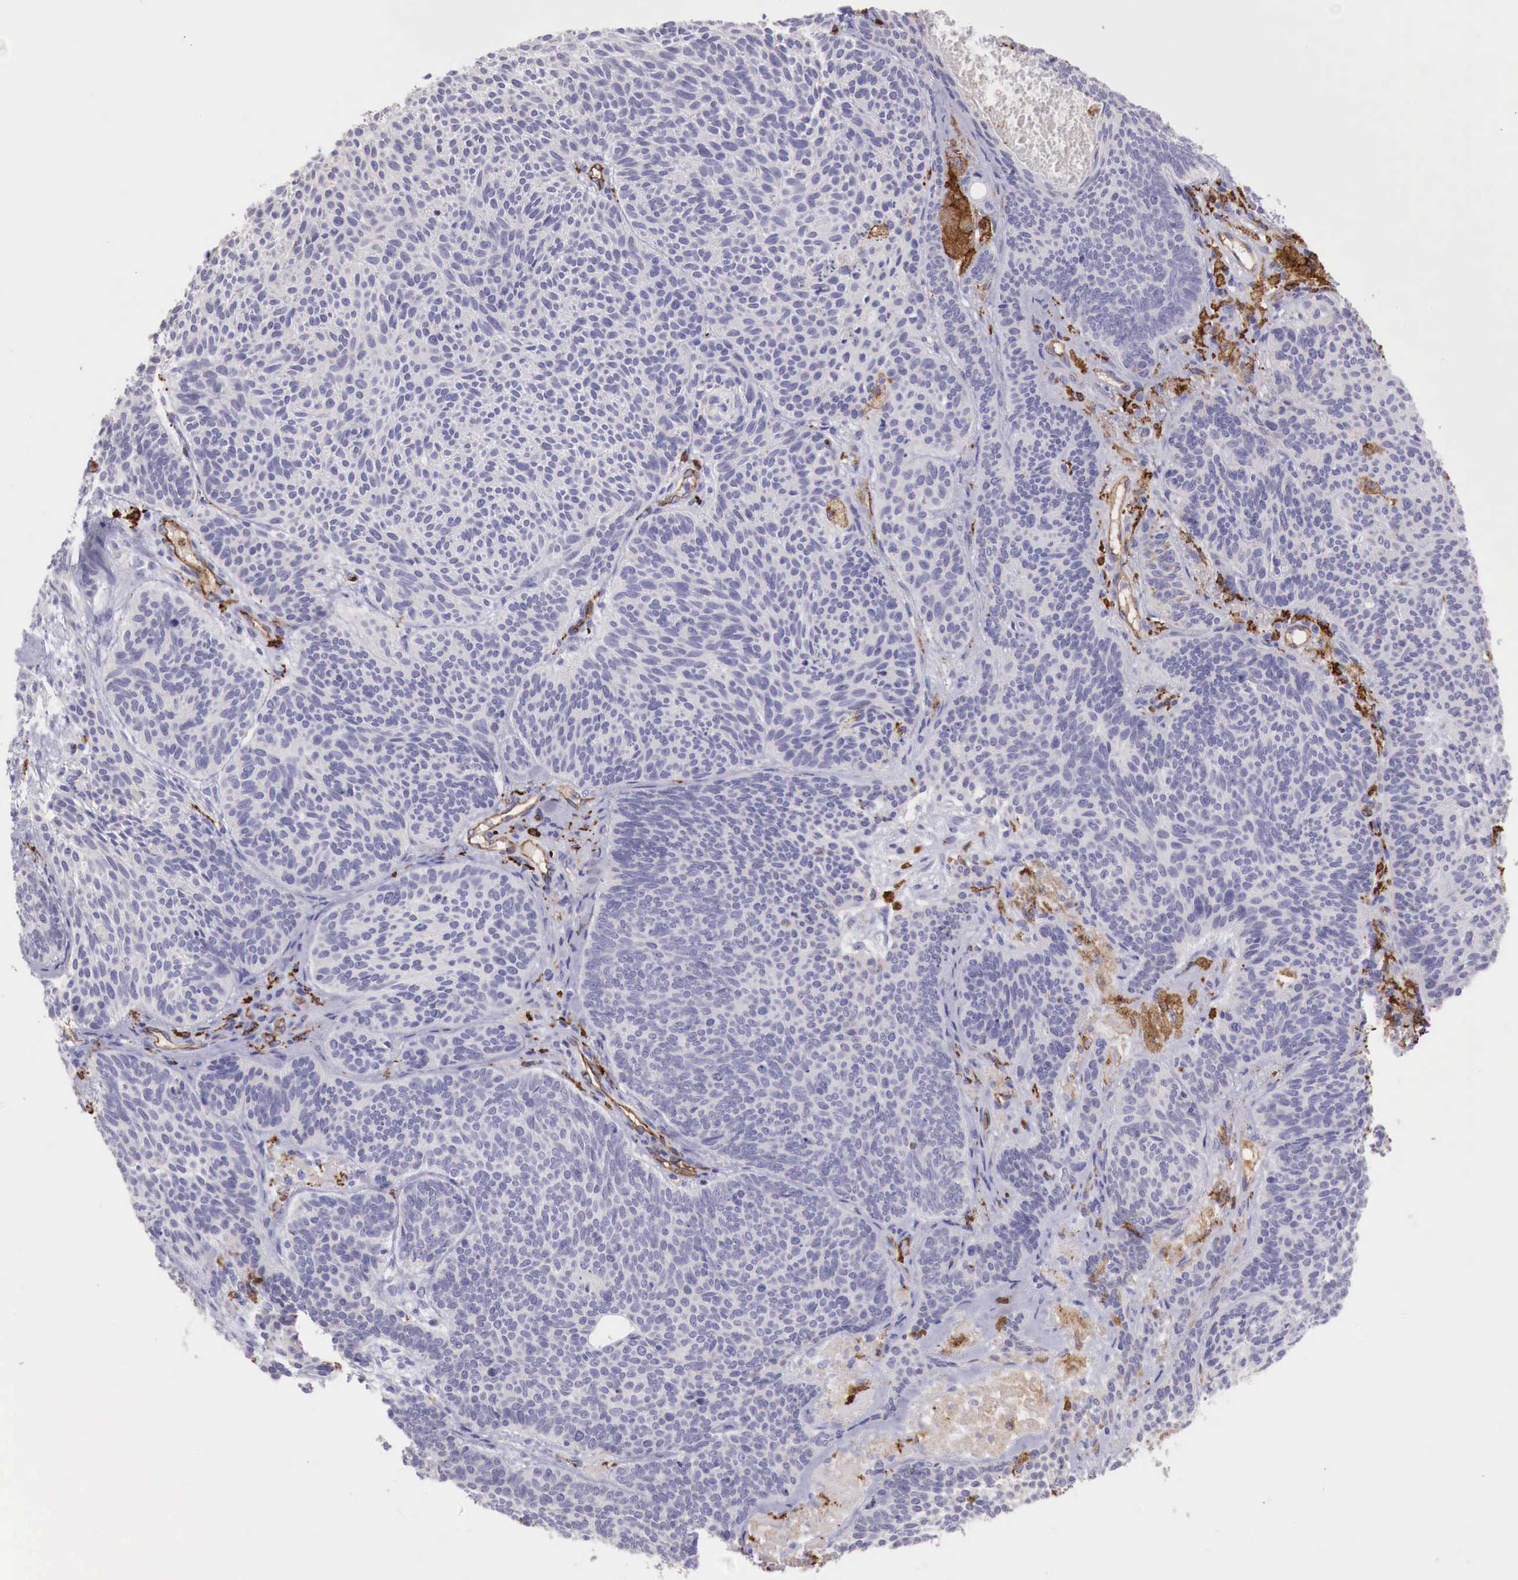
{"staining": {"intensity": "negative", "quantity": "none", "location": "none"}, "tissue": "skin cancer", "cell_type": "Tumor cells", "image_type": "cancer", "snomed": [{"axis": "morphology", "description": "Basal cell carcinoma"}, {"axis": "topography", "description": "Skin"}], "caption": "Human skin cancer stained for a protein using IHC shows no staining in tumor cells.", "gene": "MSR1", "patient": {"sex": "male", "age": 84}}